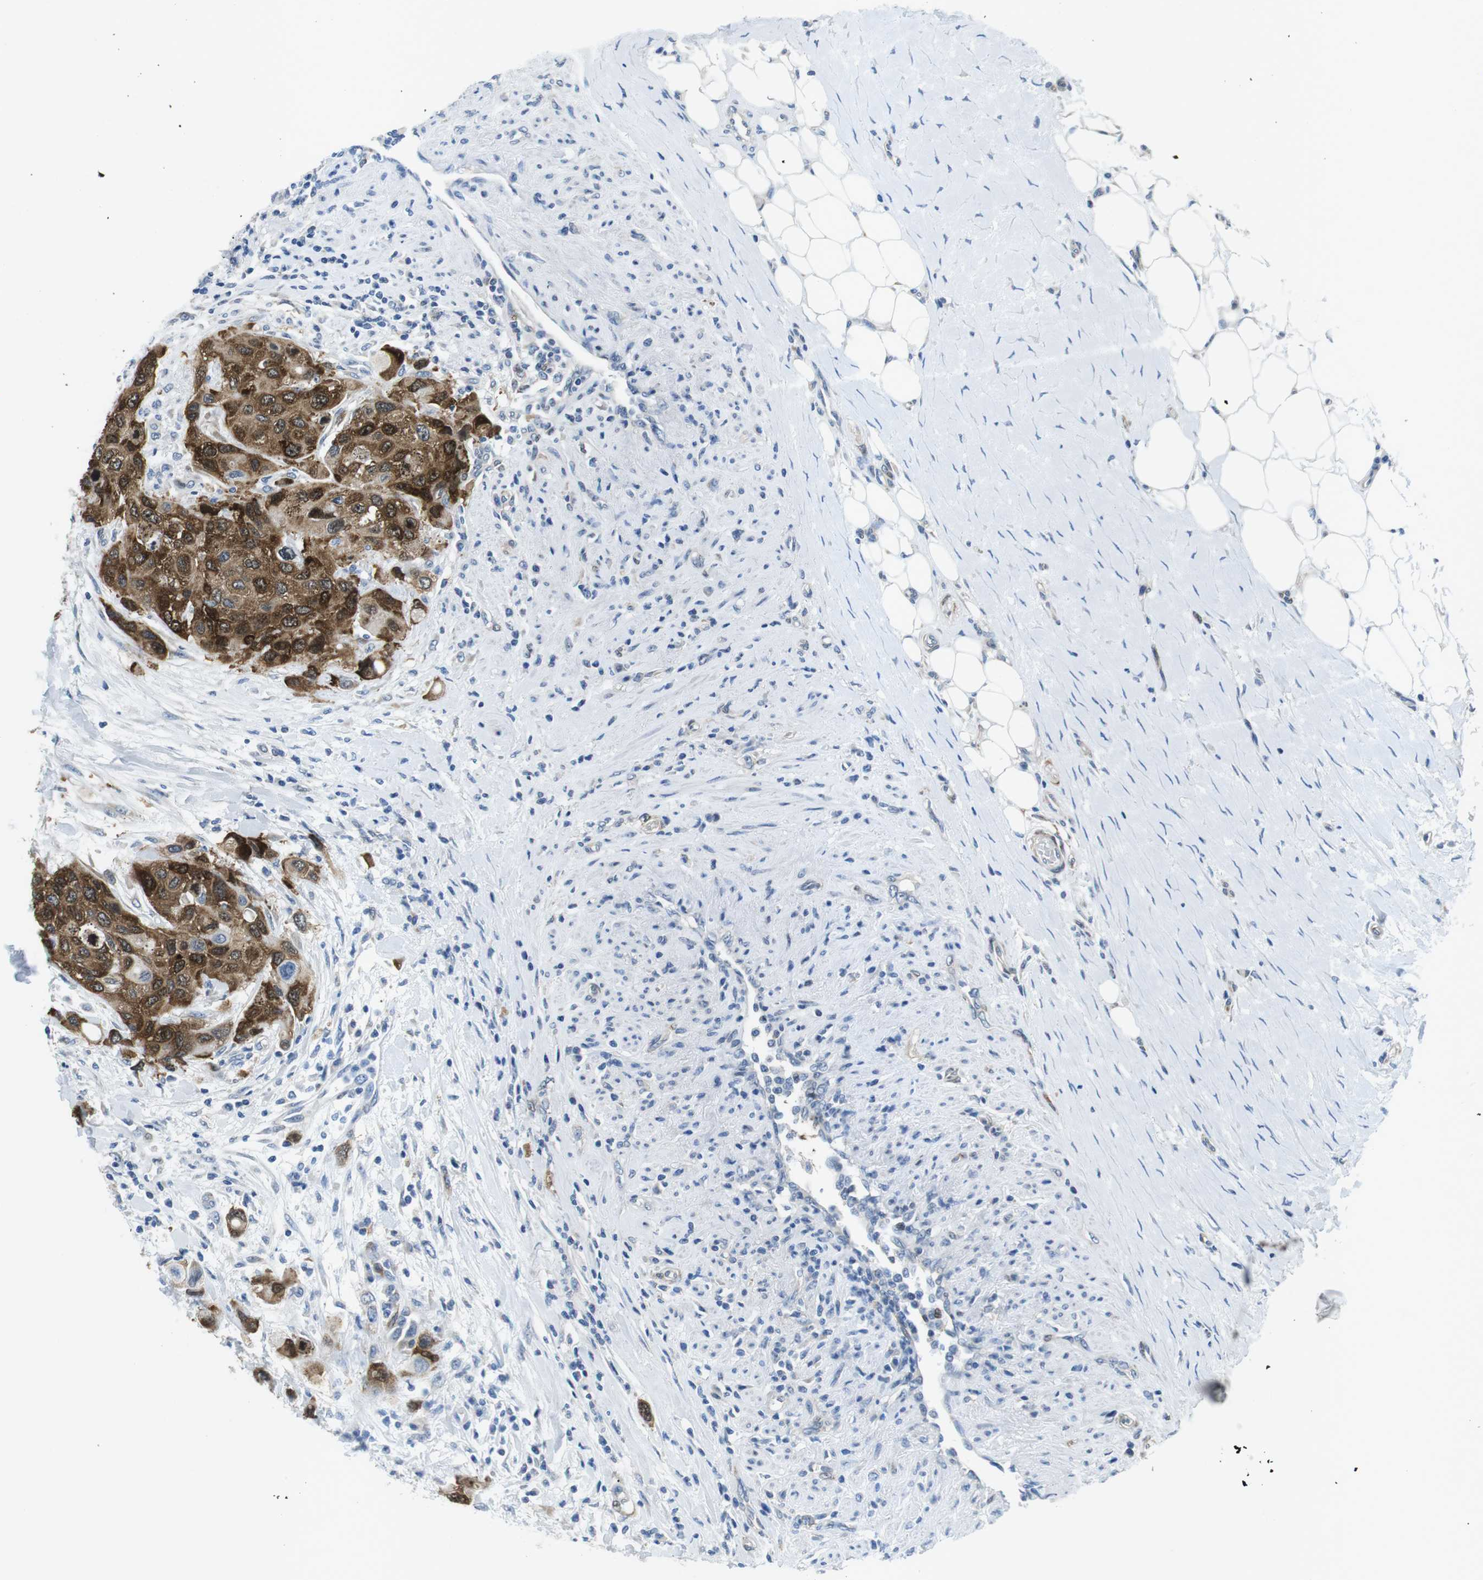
{"staining": {"intensity": "strong", "quantity": ">75%", "location": "cytoplasmic/membranous"}, "tissue": "urothelial cancer", "cell_type": "Tumor cells", "image_type": "cancer", "snomed": [{"axis": "morphology", "description": "Urothelial carcinoma, High grade"}, {"axis": "topography", "description": "Urinary bladder"}], "caption": "Immunohistochemical staining of human high-grade urothelial carcinoma reveals high levels of strong cytoplasmic/membranous protein expression in about >75% of tumor cells.", "gene": "PHLDA1", "patient": {"sex": "female", "age": 56}}